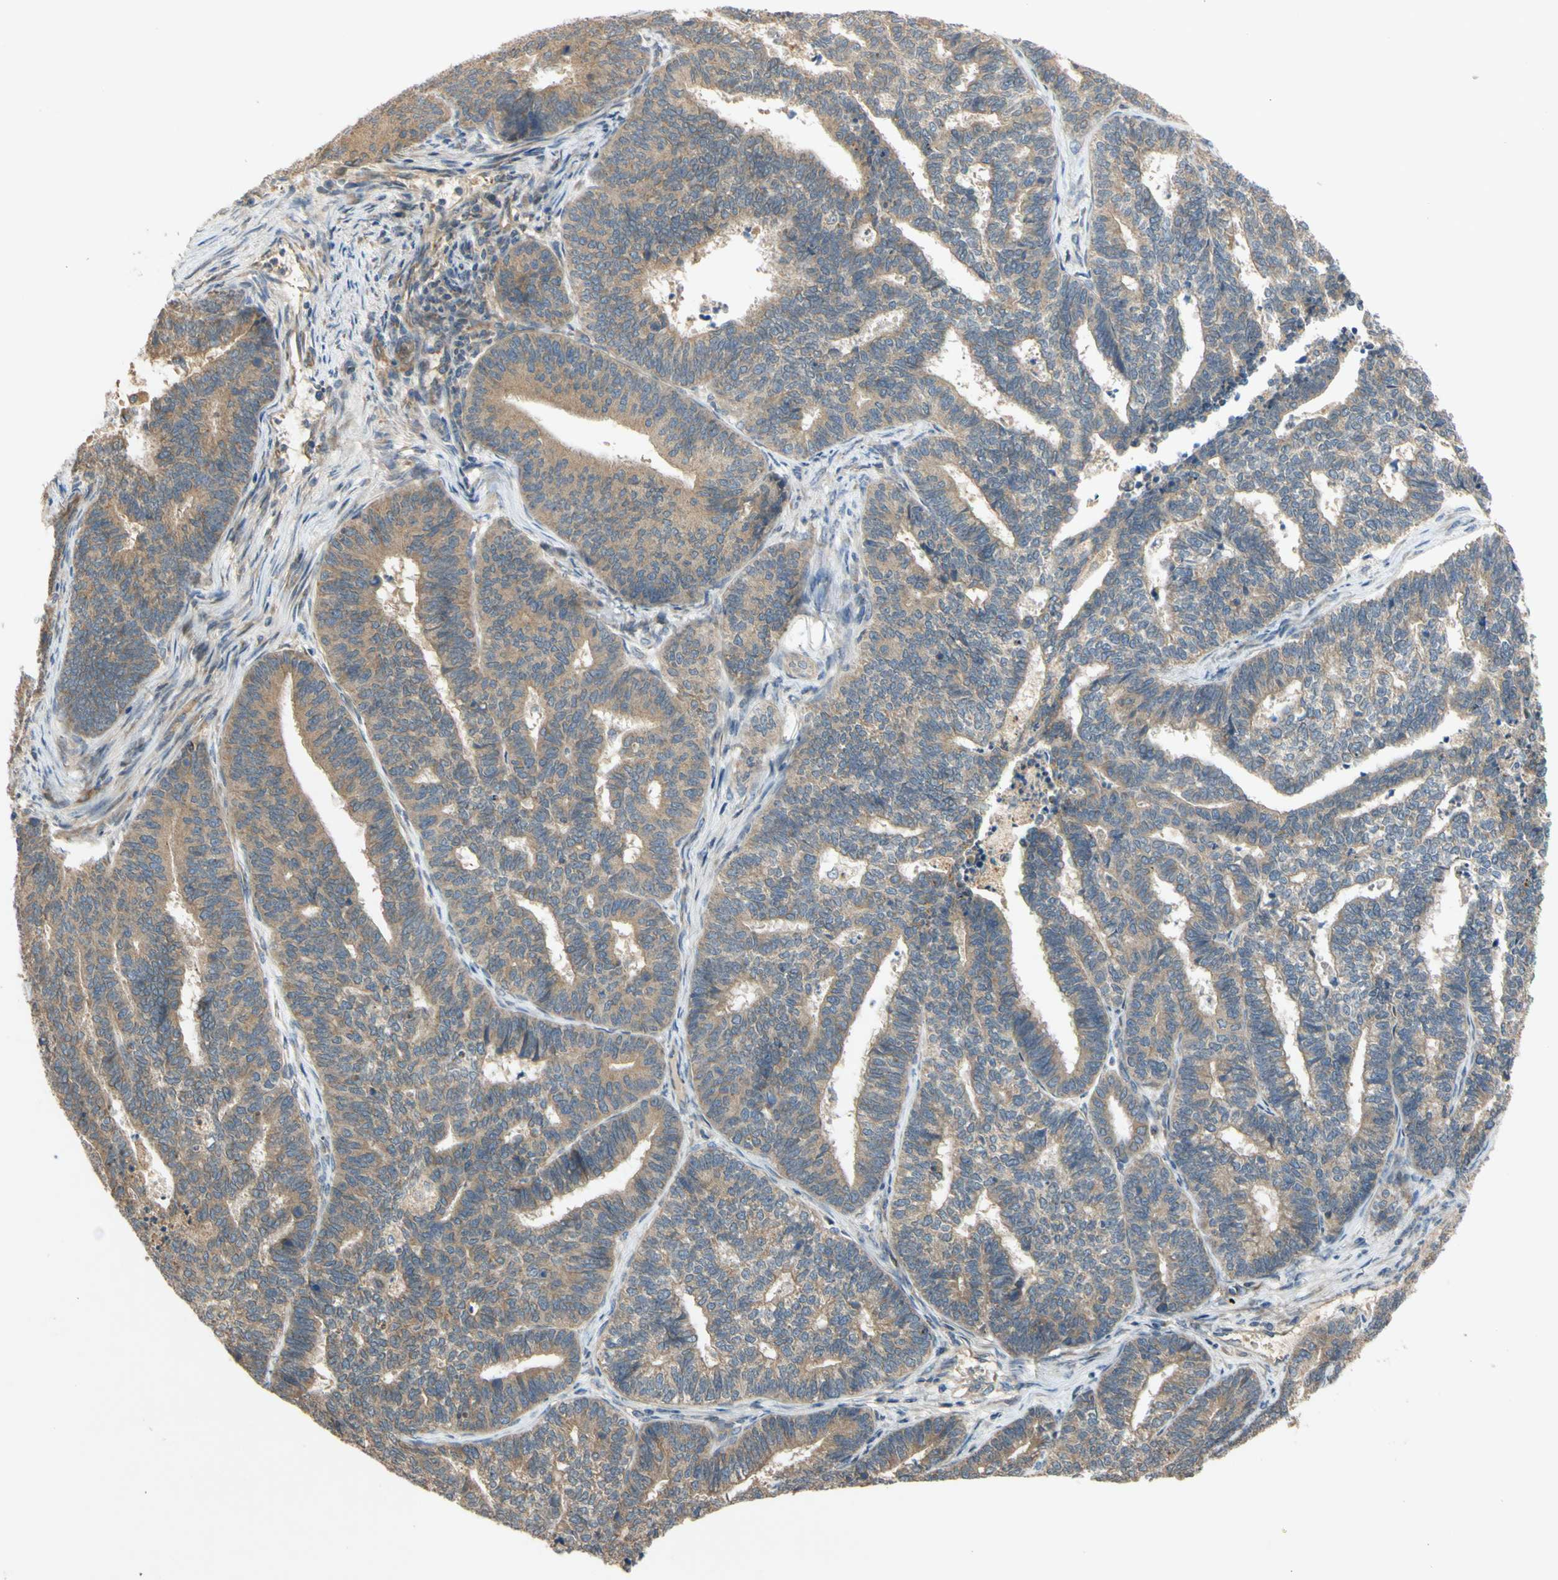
{"staining": {"intensity": "moderate", "quantity": ">75%", "location": "cytoplasmic/membranous"}, "tissue": "endometrial cancer", "cell_type": "Tumor cells", "image_type": "cancer", "snomed": [{"axis": "morphology", "description": "Adenocarcinoma, NOS"}, {"axis": "topography", "description": "Endometrium"}], "caption": "Endometrial adenocarcinoma tissue shows moderate cytoplasmic/membranous positivity in approximately >75% of tumor cells", "gene": "MBTPS2", "patient": {"sex": "female", "age": 70}}